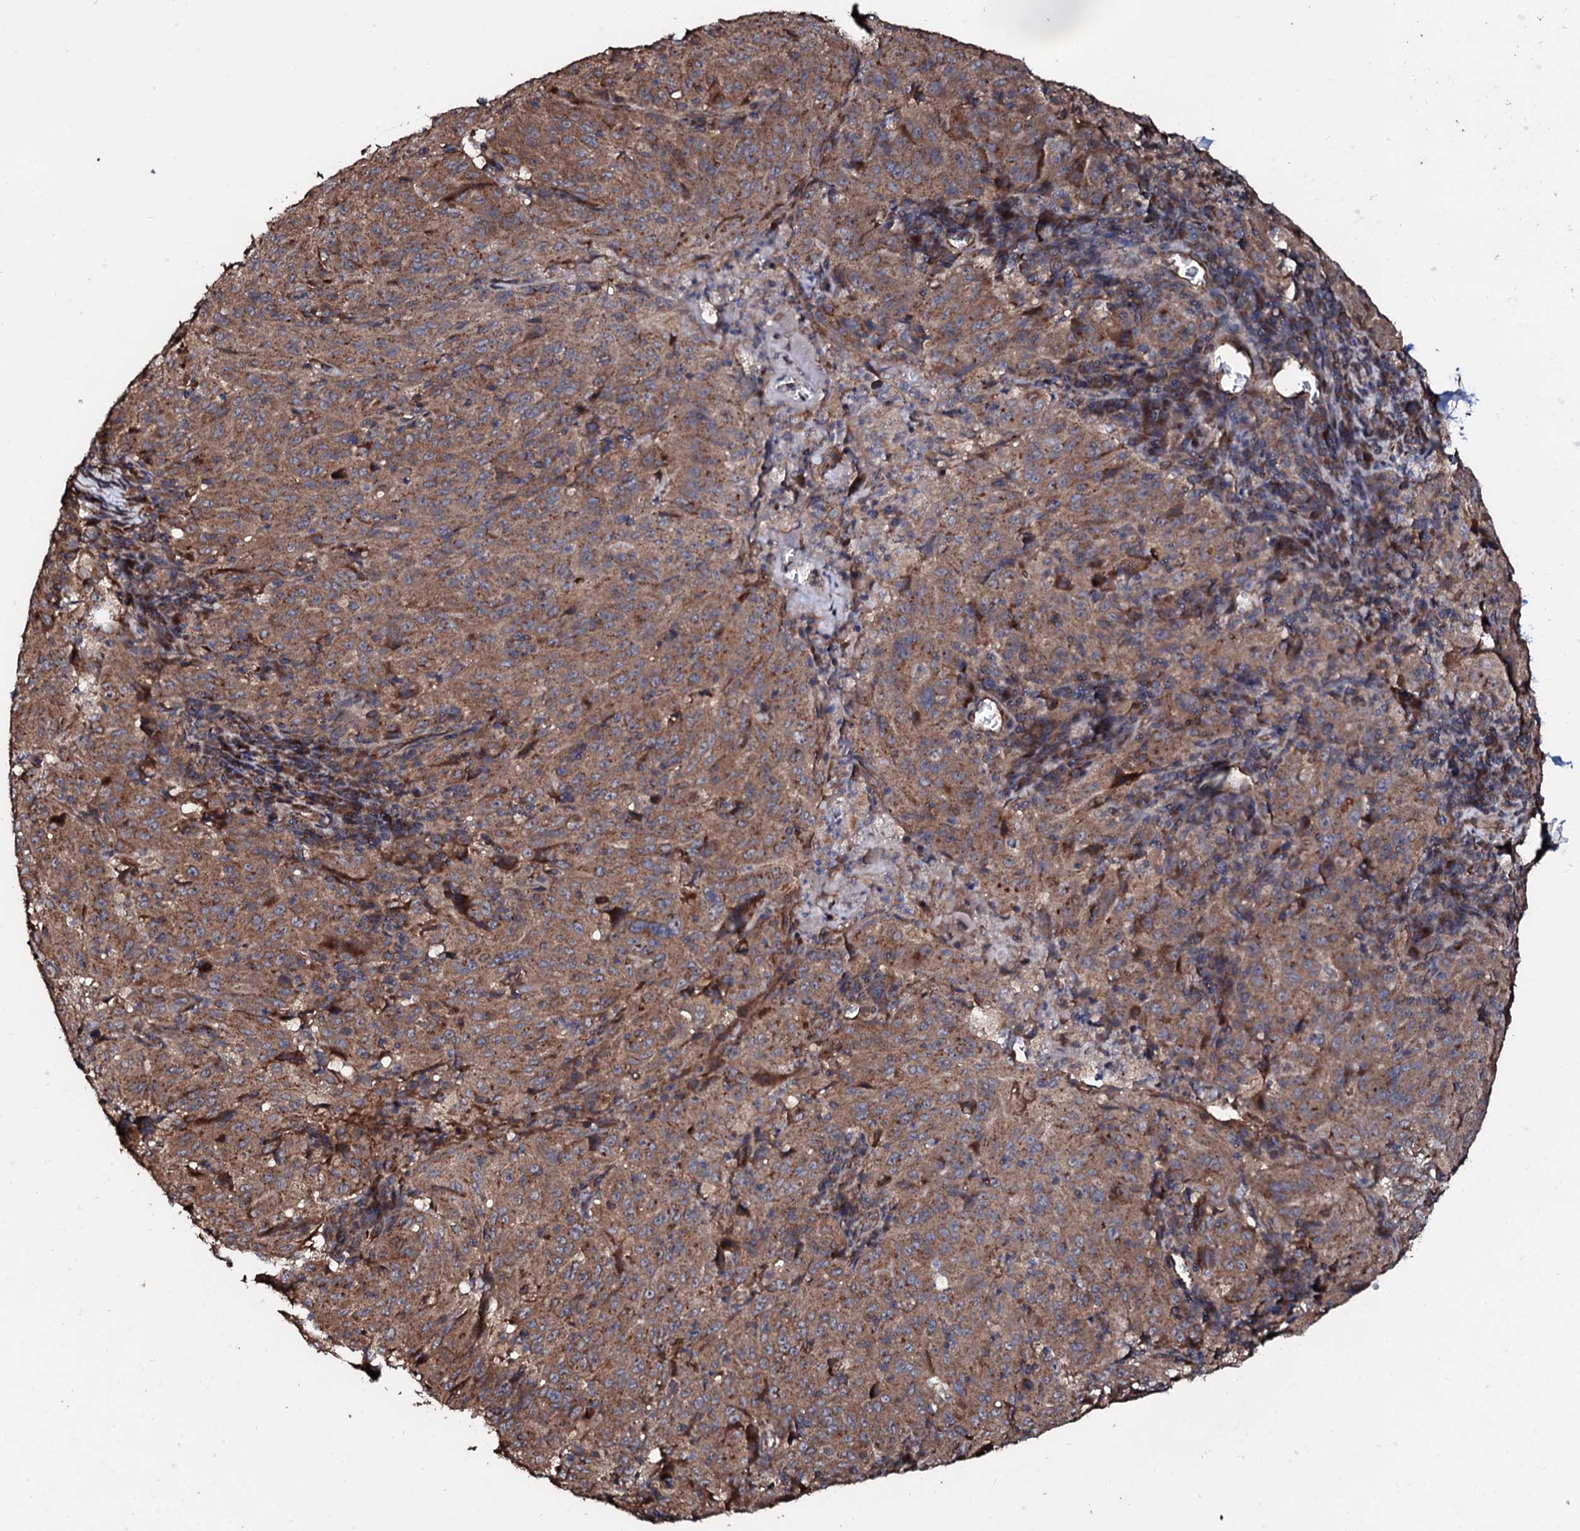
{"staining": {"intensity": "moderate", "quantity": ">75%", "location": "cytoplasmic/membranous"}, "tissue": "pancreatic cancer", "cell_type": "Tumor cells", "image_type": "cancer", "snomed": [{"axis": "morphology", "description": "Adenocarcinoma, NOS"}, {"axis": "topography", "description": "Pancreas"}], "caption": "An IHC histopathology image of tumor tissue is shown. Protein staining in brown highlights moderate cytoplasmic/membranous positivity in pancreatic cancer (adenocarcinoma) within tumor cells.", "gene": "CKAP5", "patient": {"sex": "male", "age": 63}}